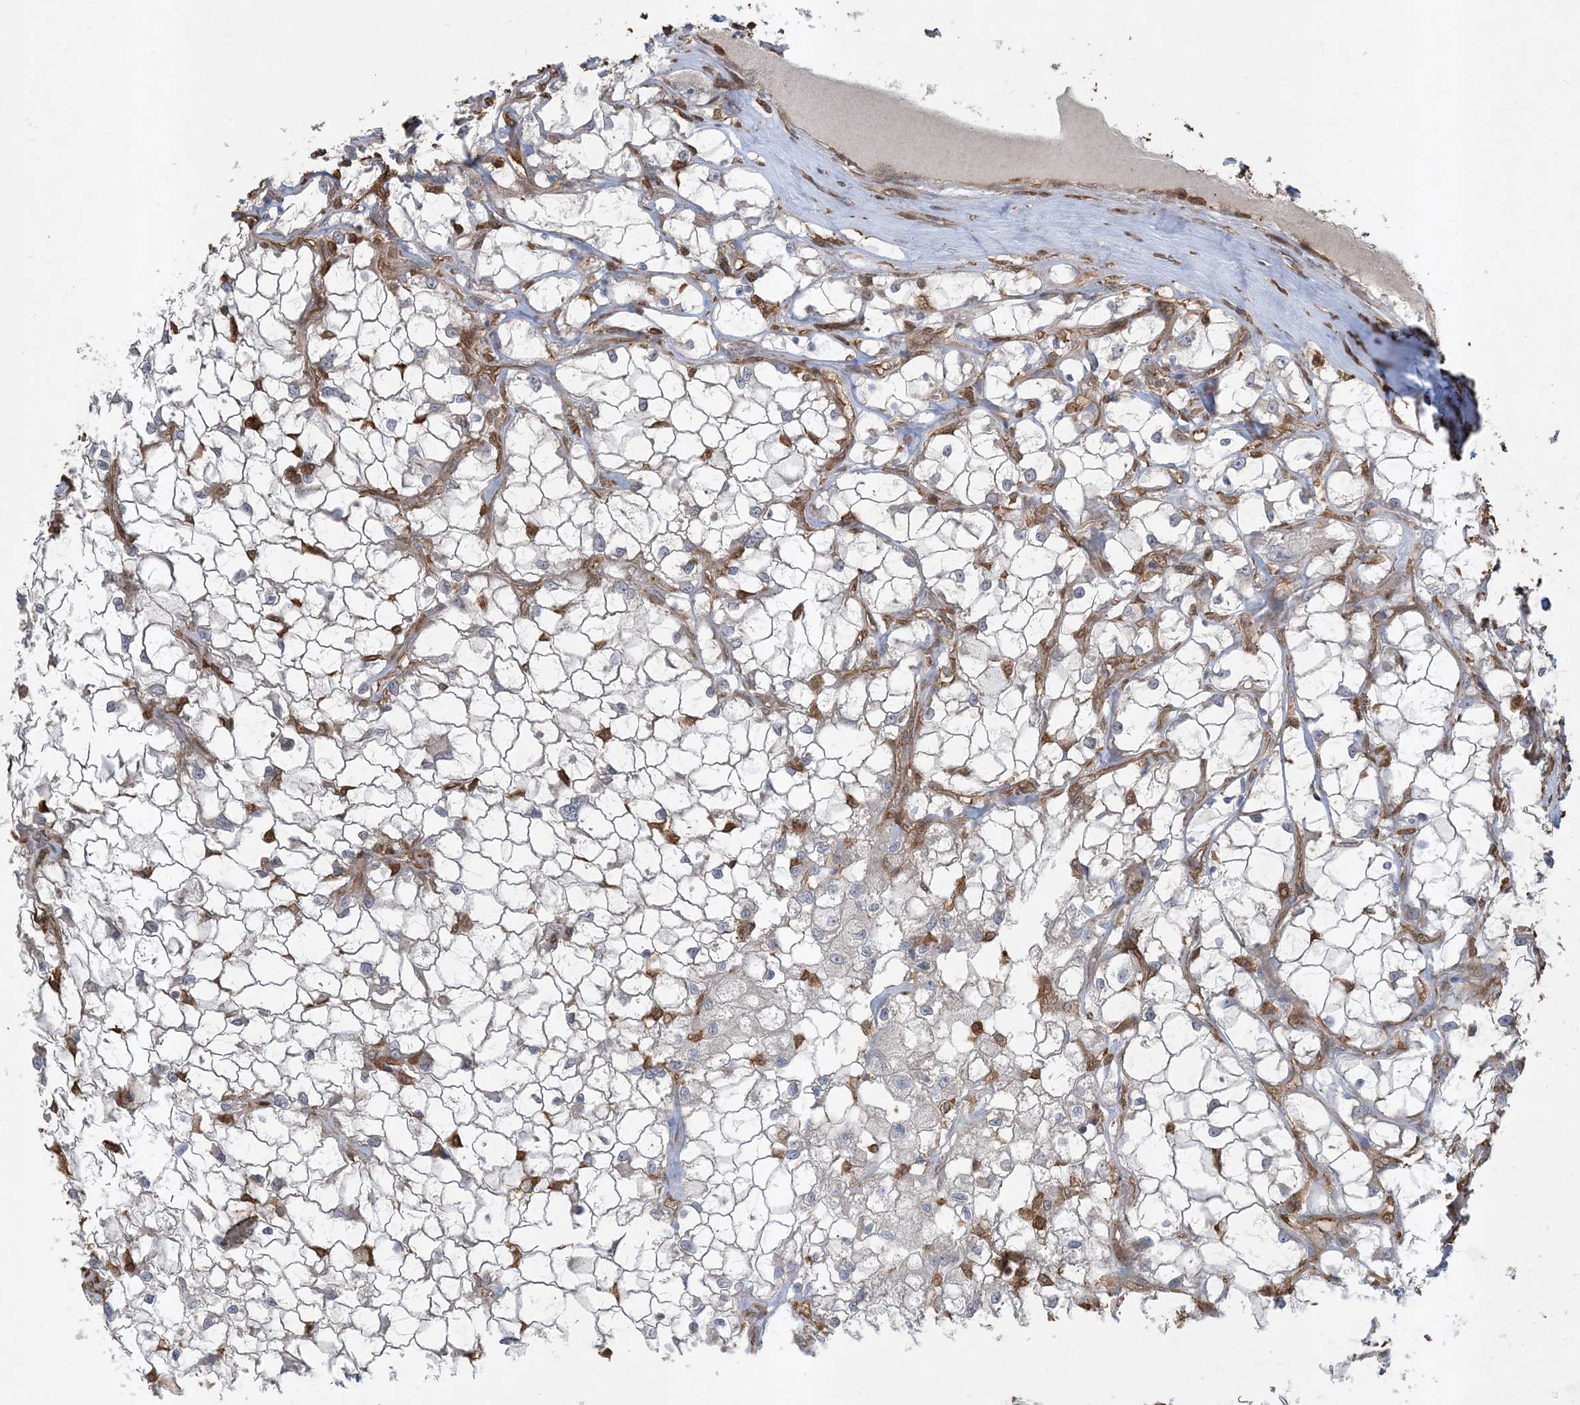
{"staining": {"intensity": "negative", "quantity": "none", "location": "none"}, "tissue": "renal cancer", "cell_type": "Tumor cells", "image_type": "cancer", "snomed": [{"axis": "morphology", "description": "Adenocarcinoma, NOS"}, {"axis": "topography", "description": "Kidney"}], "caption": "This is an immunohistochemistry (IHC) micrograph of human renal cancer (adenocarcinoma). There is no staining in tumor cells.", "gene": "TMSB4X", "patient": {"sex": "female", "age": 69}}